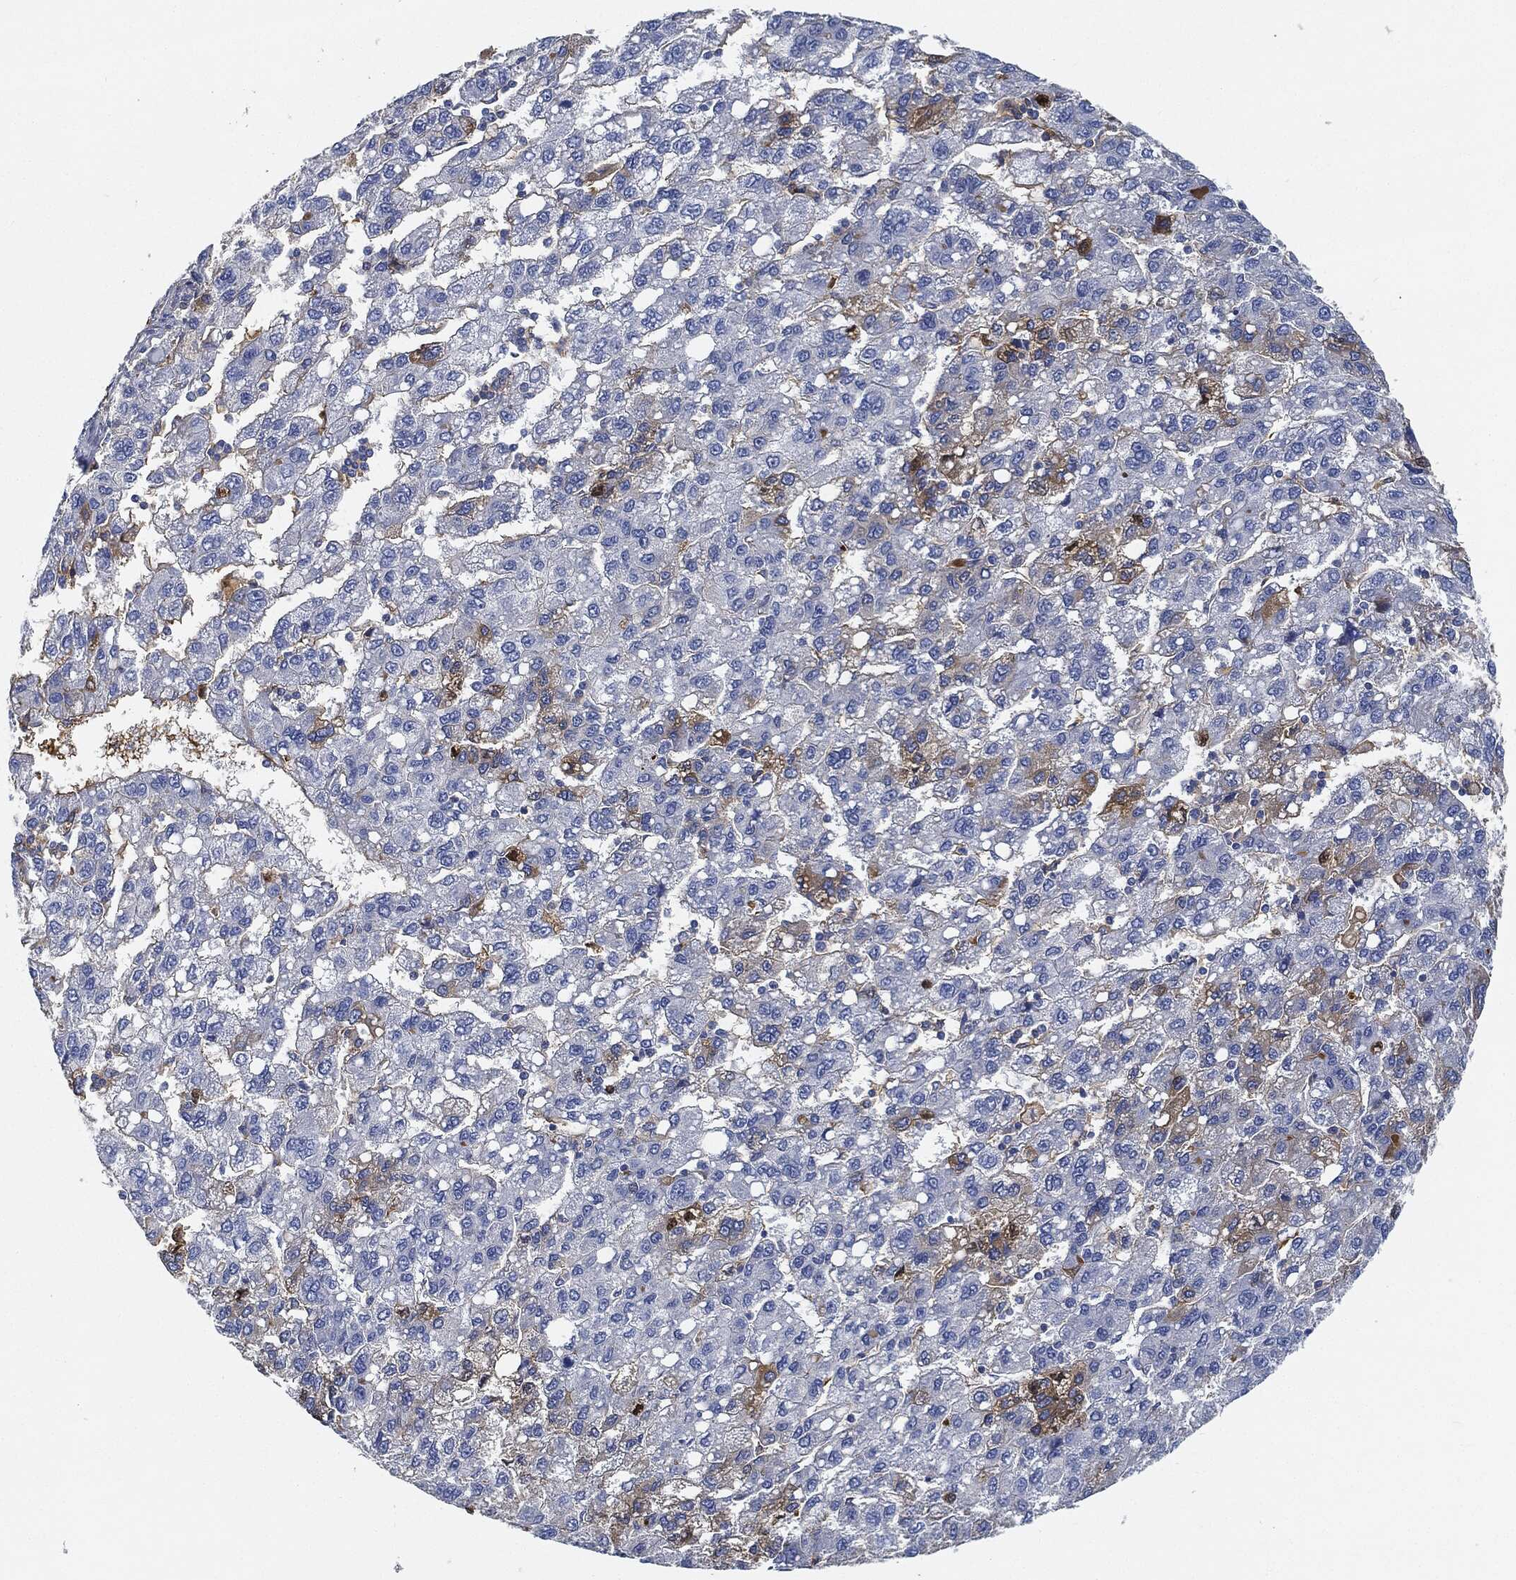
{"staining": {"intensity": "moderate", "quantity": "<25%", "location": "cytoplasmic/membranous"}, "tissue": "liver cancer", "cell_type": "Tumor cells", "image_type": "cancer", "snomed": [{"axis": "morphology", "description": "Carcinoma, Hepatocellular, NOS"}, {"axis": "topography", "description": "Liver"}], "caption": "Liver cancer (hepatocellular carcinoma) stained with a brown dye exhibits moderate cytoplasmic/membranous positive expression in about <25% of tumor cells.", "gene": "IGLV6-57", "patient": {"sex": "female", "age": 82}}